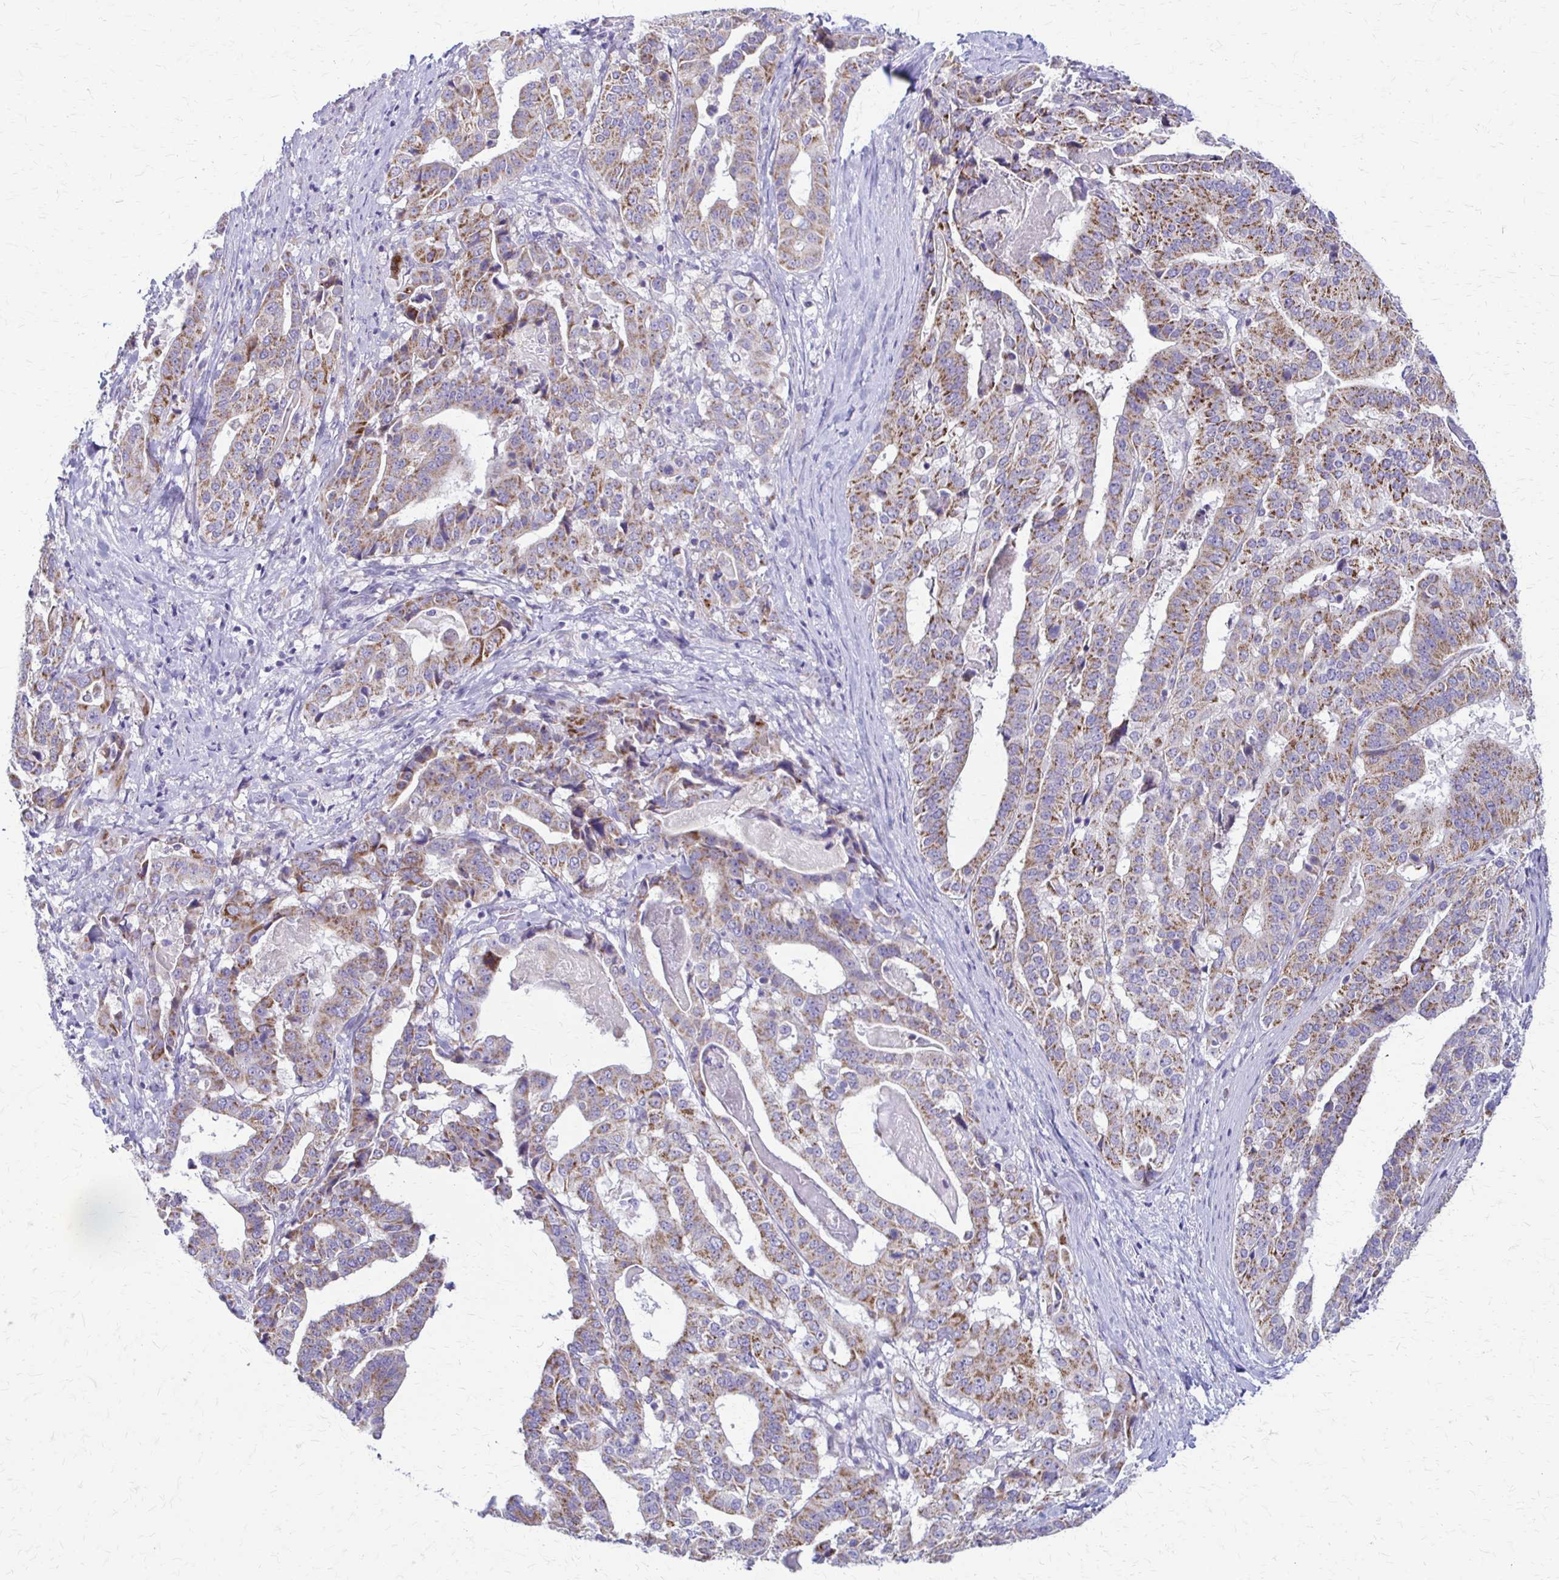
{"staining": {"intensity": "moderate", "quantity": ">75%", "location": "cytoplasmic/membranous"}, "tissue": "stomach cancer", "cell_type": "Tumor cells", "image_type": "cancer", "snomed": [{"axis": "morphology", "description": "Adenocarcinoma, NOS"}, {"axis": "topography", "description": "Stomach"}], "caption": "Brown immunohistochemical staining in human stomach adenocarcinoma reveals moderate cytoplasmic/membranous expression in approximately >75% of tumor cells.", "gene": "SAMD13", "patient": {"sex": "male", "age": 48}}